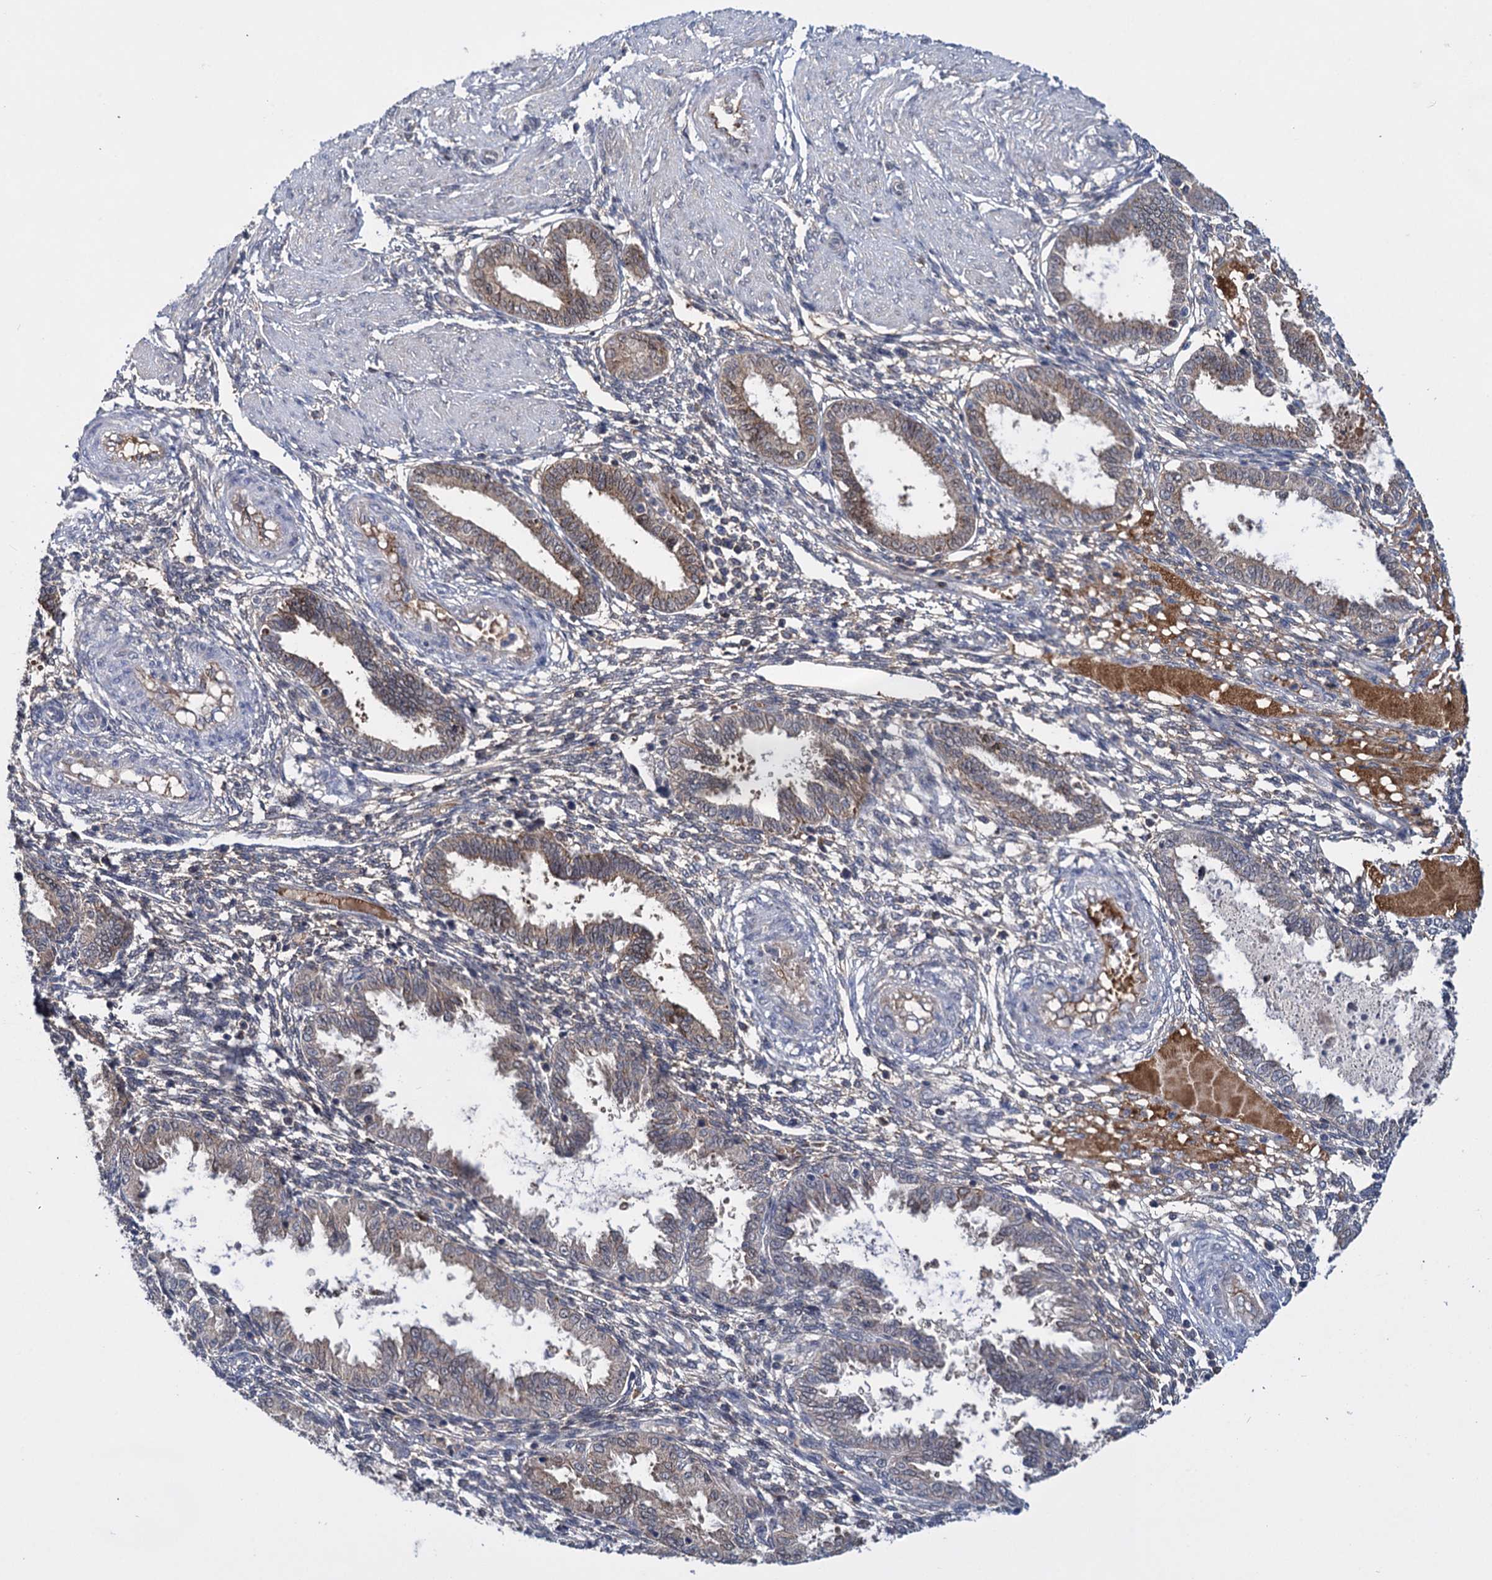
{"staining": {"intensity": "moderate", "quantity": "<25%", "location": "cytoplasmic/membranous"}, "tissue": "endometrium", "cell_type": "Cells in endometrial stroma", "image_type": "normal", "snomed": [{"axis": "morphology", "description": "Normal tissue, NOS"}, {"axis": "topography", "description": "Endometrium"}], "caption": "IHC (DAB (3,3'-diaminobenzidine)) staining of unremarkable human endometrium reveals moderate cytoplasmic/membranous protein positivity in about <25% of cells in endometrial stroma.", "gene": "GLO1", "patient": {"sex": "female", "age": 33}}